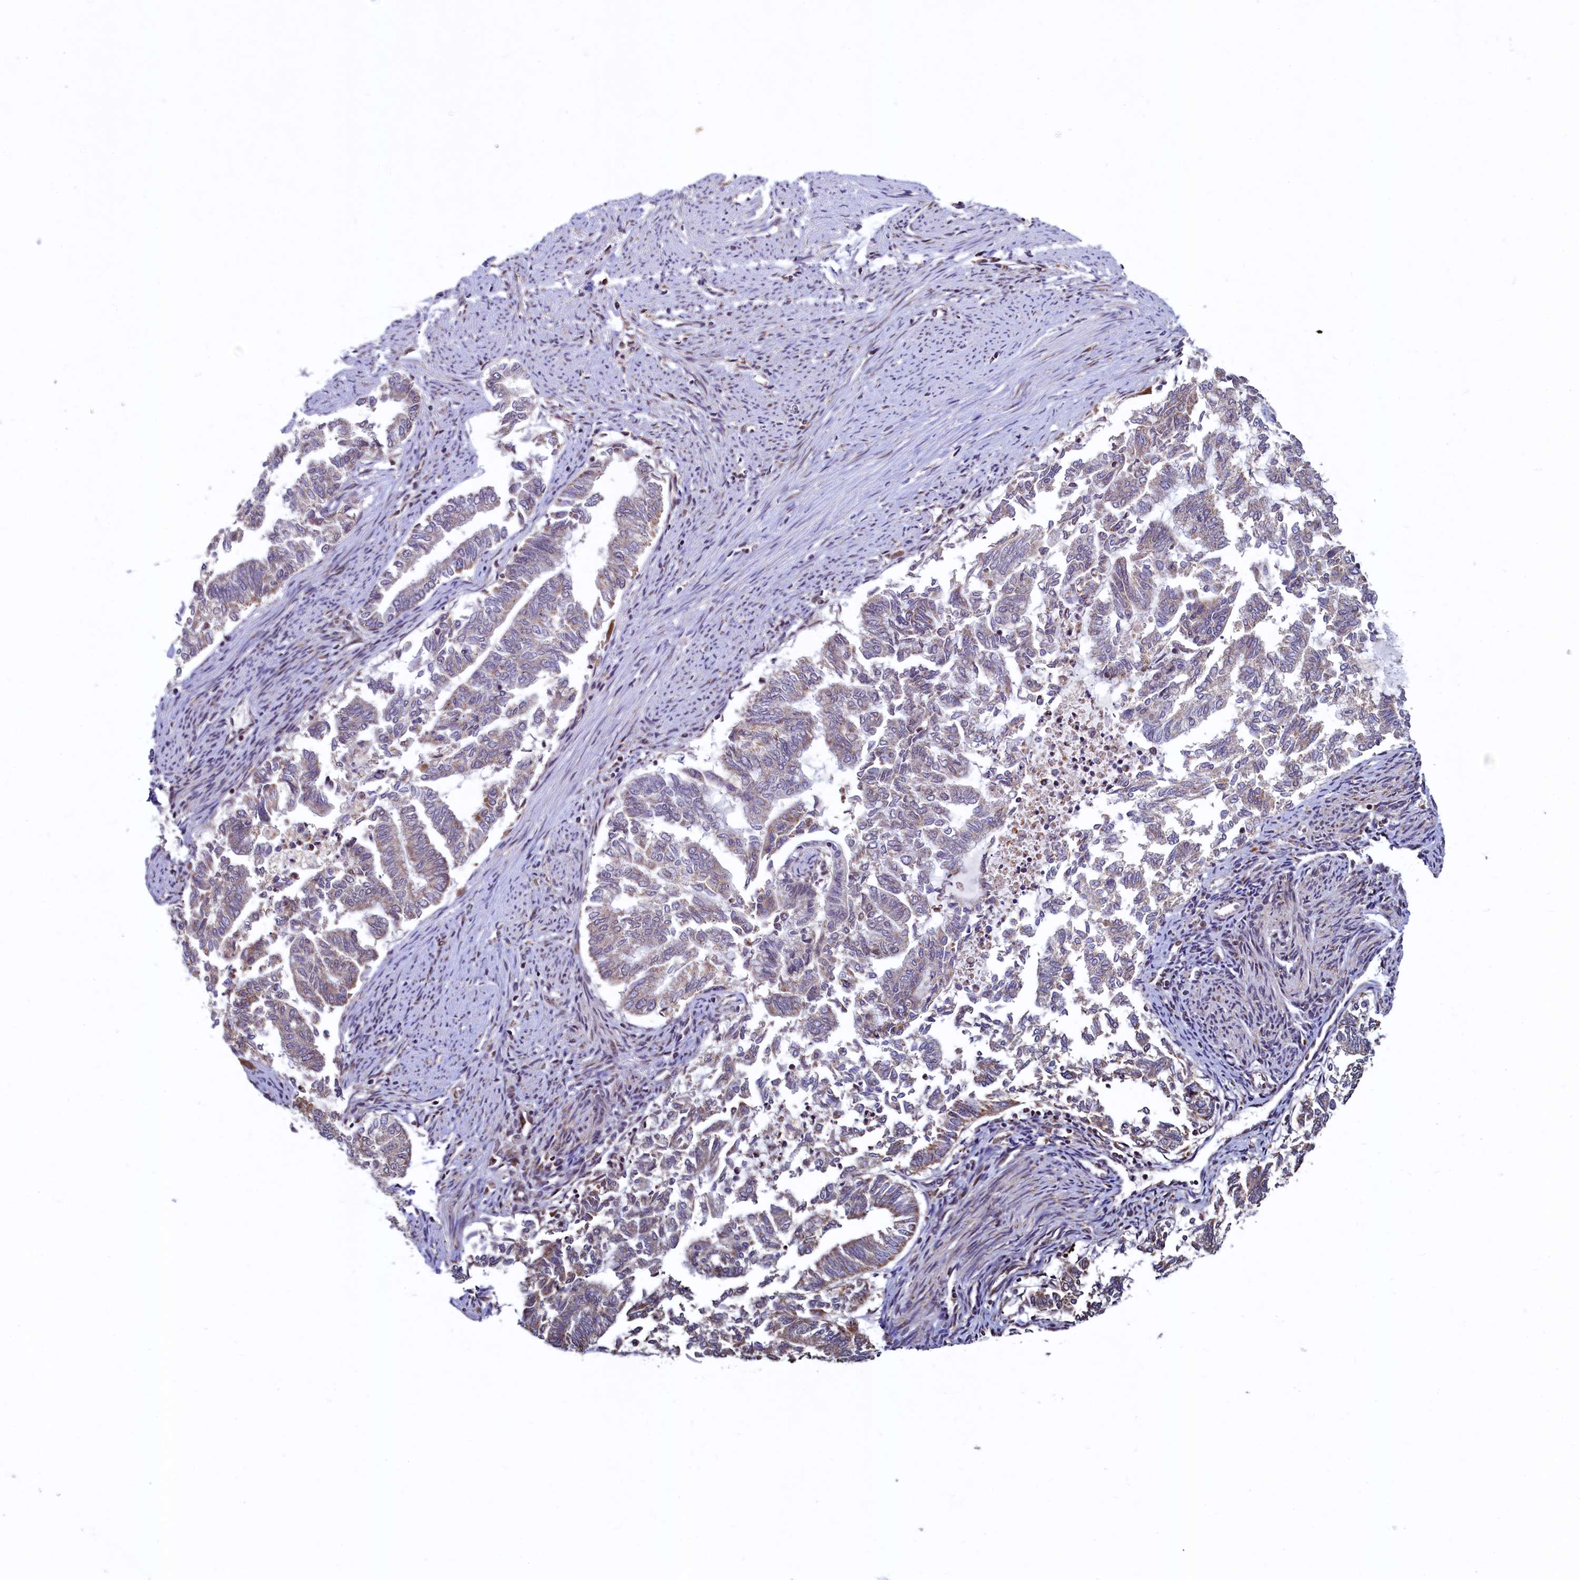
{"staining": {"intensity": "weak", "quantity": "25%-75%", "location": "cytoplasmic/membranous"}, "tissue": "endometrial cancer", "cell_type": "Tumor cells", "image_type": "cancer", "snomed": [{"axis": "morphology", "description": "Adenocarcinoma, NOS"}, {"axis": "topography", "description": "Endometrium"}], "caption": "Adenocarcinoma (endometrial) stained for a protein displays weak cytoplasmic/membranous positivity in tumor cells. Nuclei are stained in blue.", "gene": "ZNF577", "patient": {"sex": "female", "age": 79}}